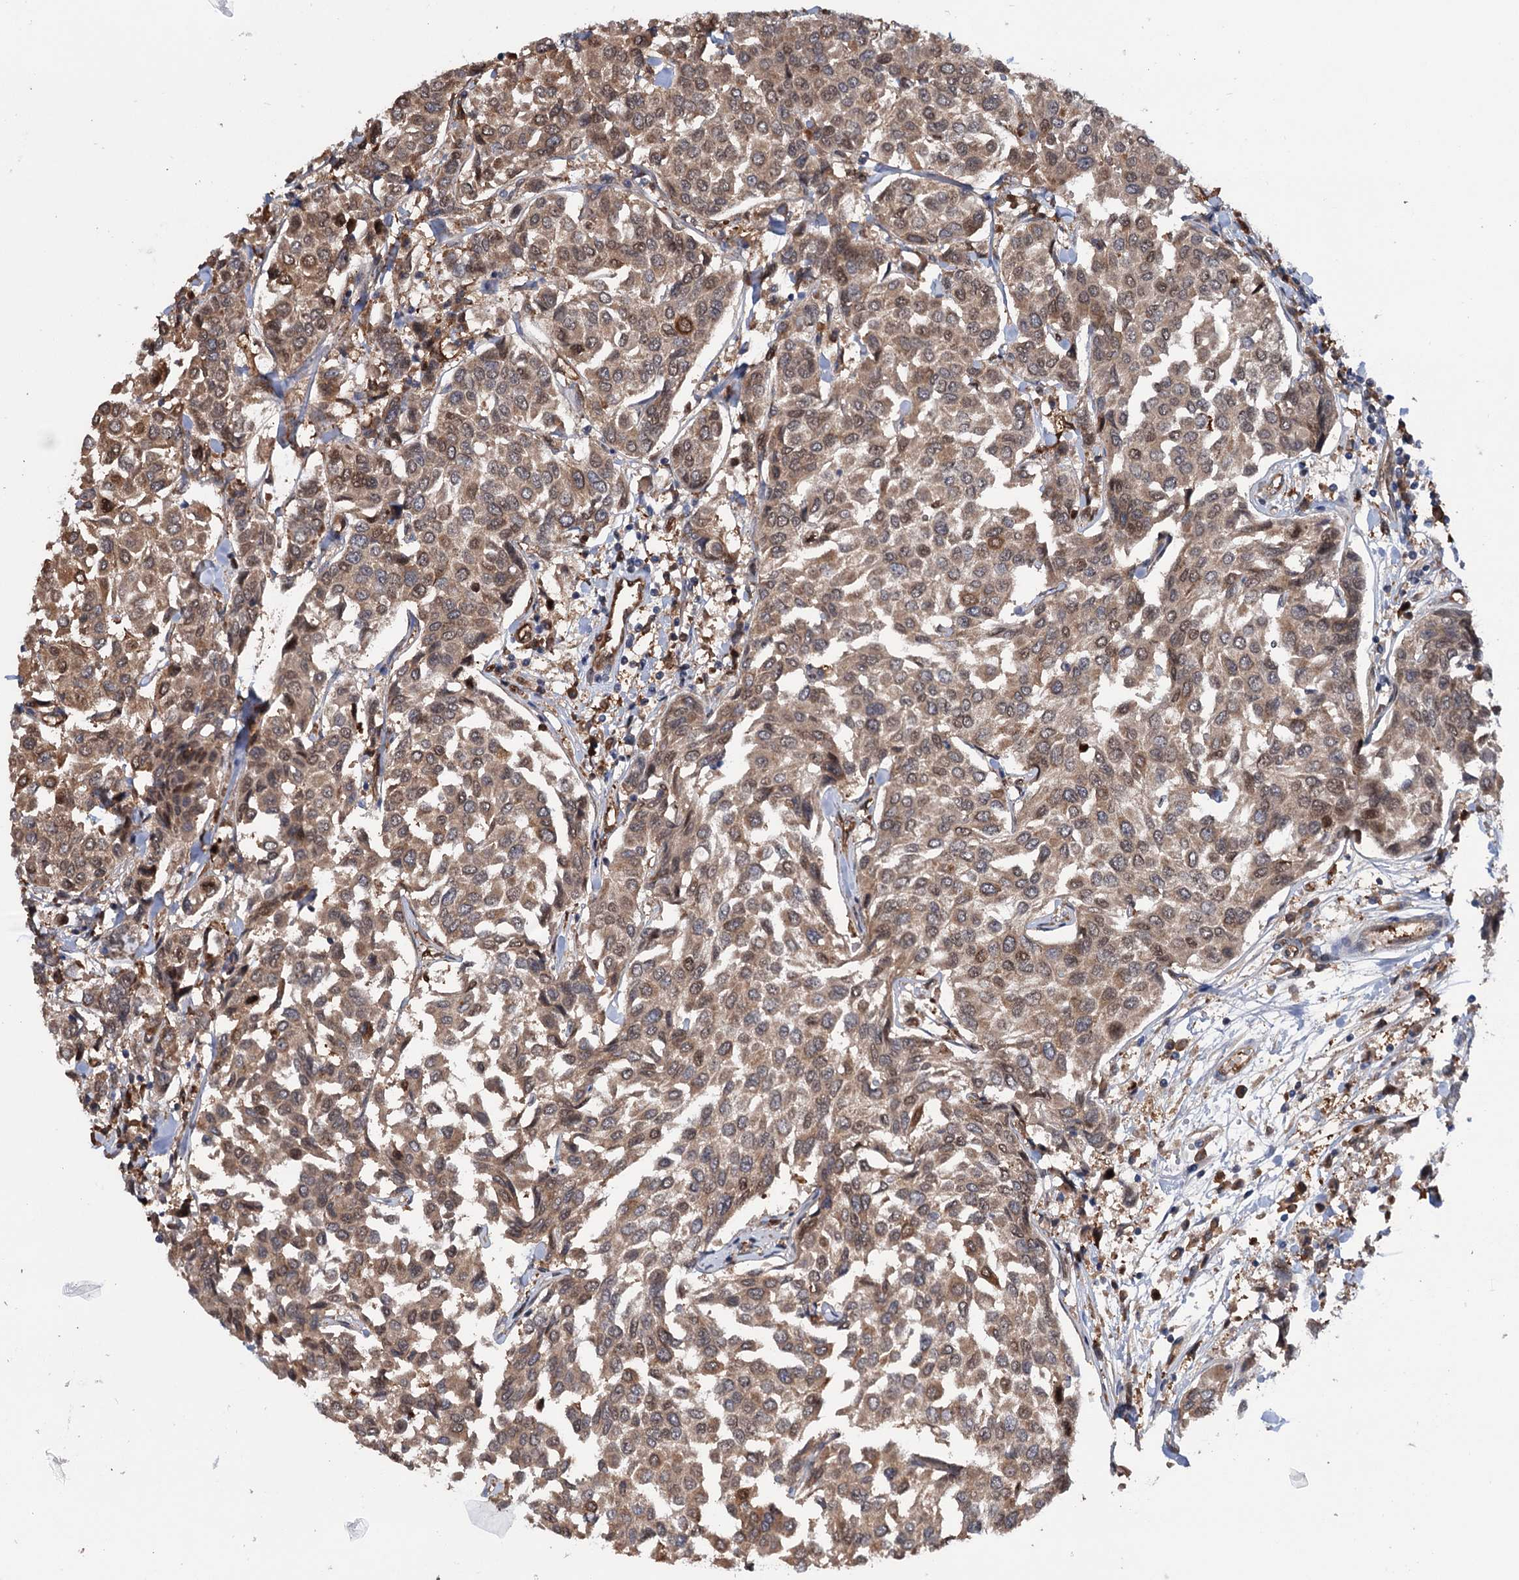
{"staining": {"intensity": "moderate", "quantity": ">75%", "location": "cytoplasmic/membranous,nuclear"}, "tissue": "breast cancer", "cell_type": "Tumor cells", "image_type": "cancer", "snomed": [{"axis": "morphology", "description": "Duct carcinoma"}, {"axis": "topography", "description": "Breast"}], "caption": "Immunohistochemical staining of intraductal carcinoma (breast) shows moderate cytoplasmic/membranous and nuclear protein staining in about >75% of tumor cells.", "gene": "NCAPD2", "patient": {"sex": "female", "age": 55}}